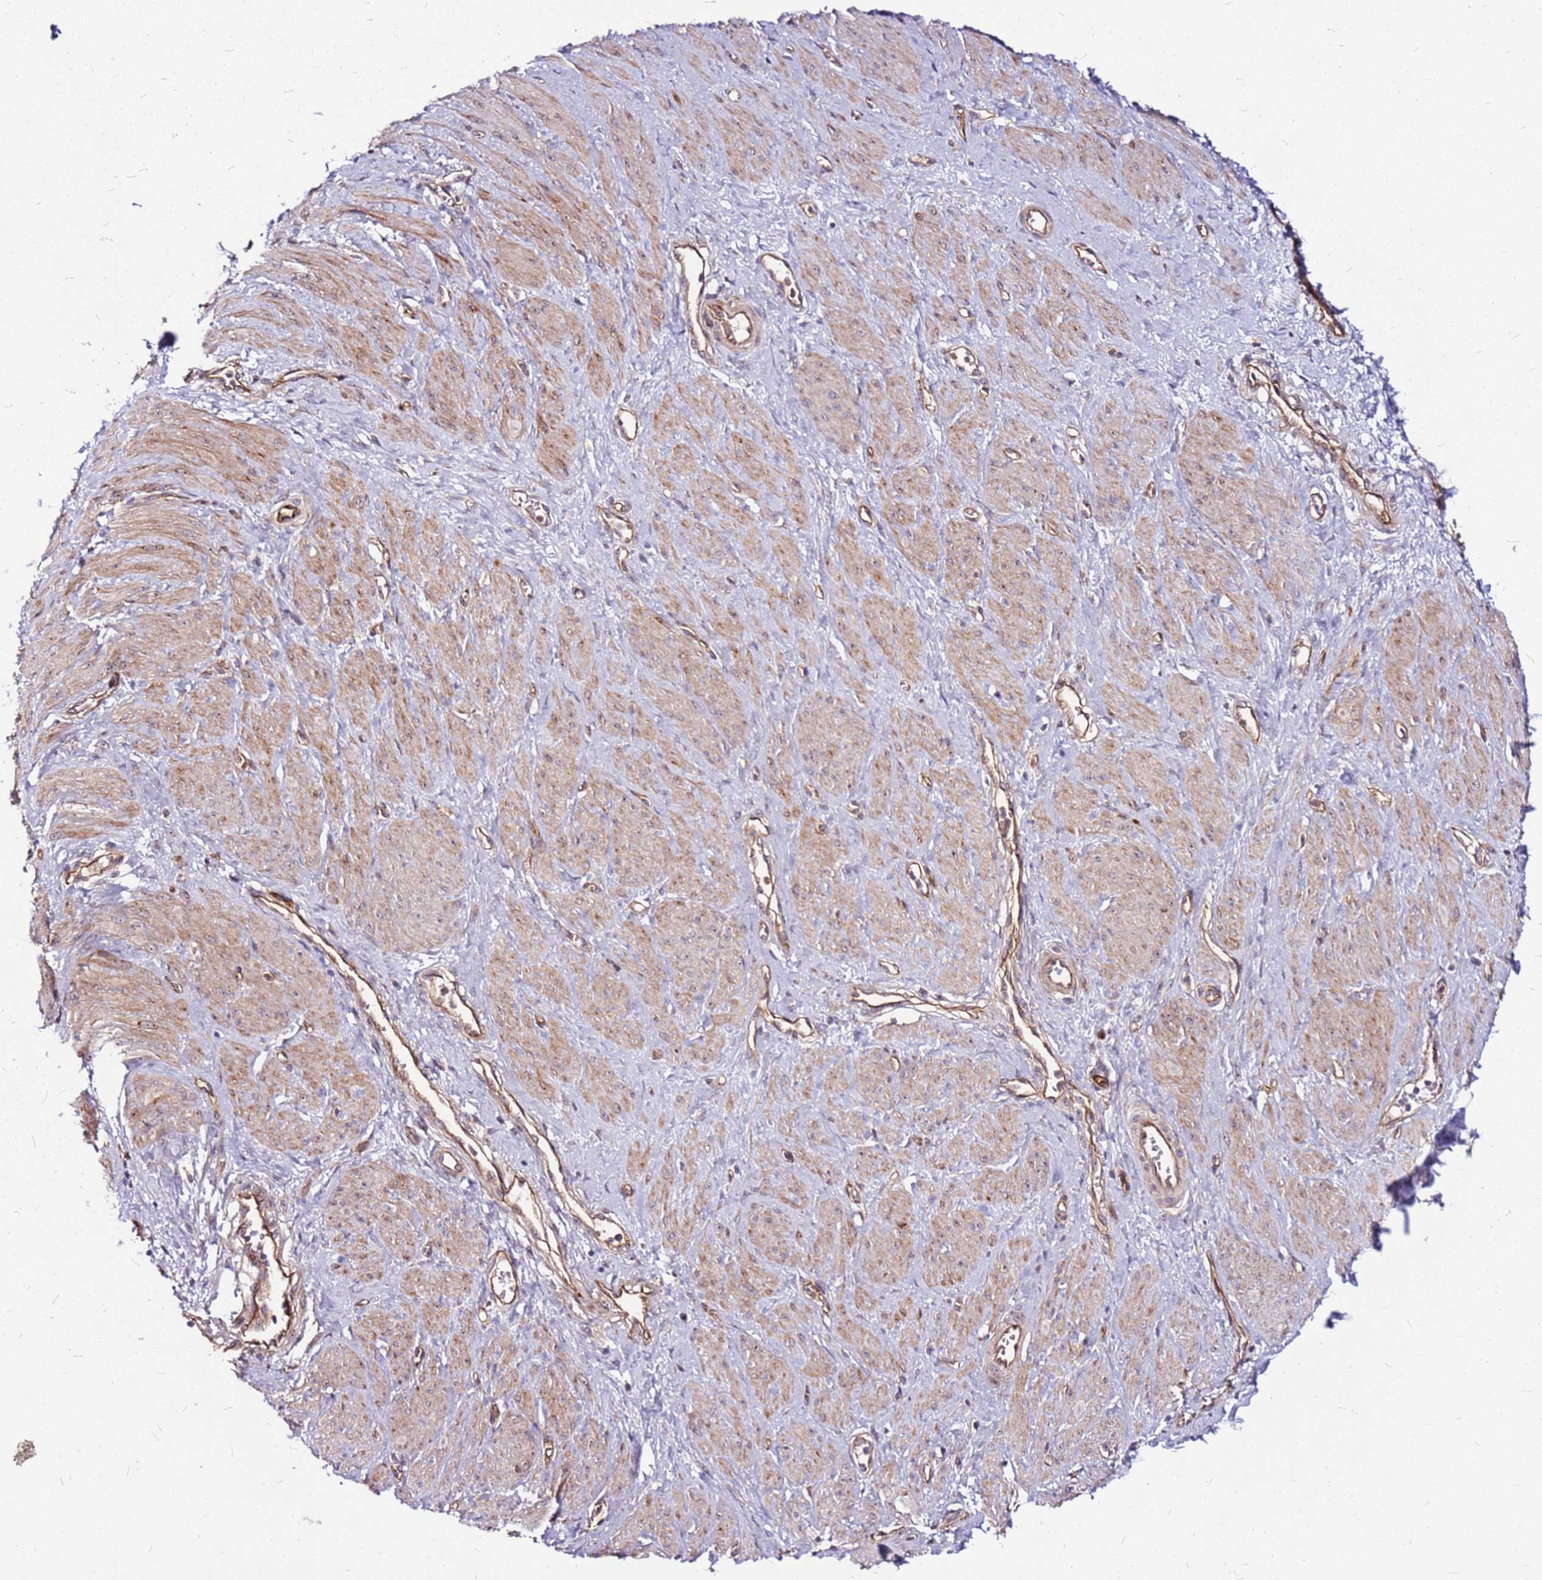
{"staining": {"intensity": "moderate", "quantity": "25%-75%", "location": "cytoplasmic/membranous"}, "tissue": "smooth muscle", "cell_type": "Smooth muscle cells", "image_type": "normal", "snomed": [{"axis": "morphology", "description": "Normal tissue, NOS"}, {"axis": "topography", "description": "Smooth muscle"}, {"axis": "topography", "description": "Uterus"}], "caption": "An immunohistochemistry (IHC) micrograph of benign tissue is shown. Protein staining in brown highlights moderate cytoplasmic/membranous positivity in smooth muscle within smooth muscle cells.", "gene": "TOPAZ1", "patient": {"sex": "female", "age": 39}}